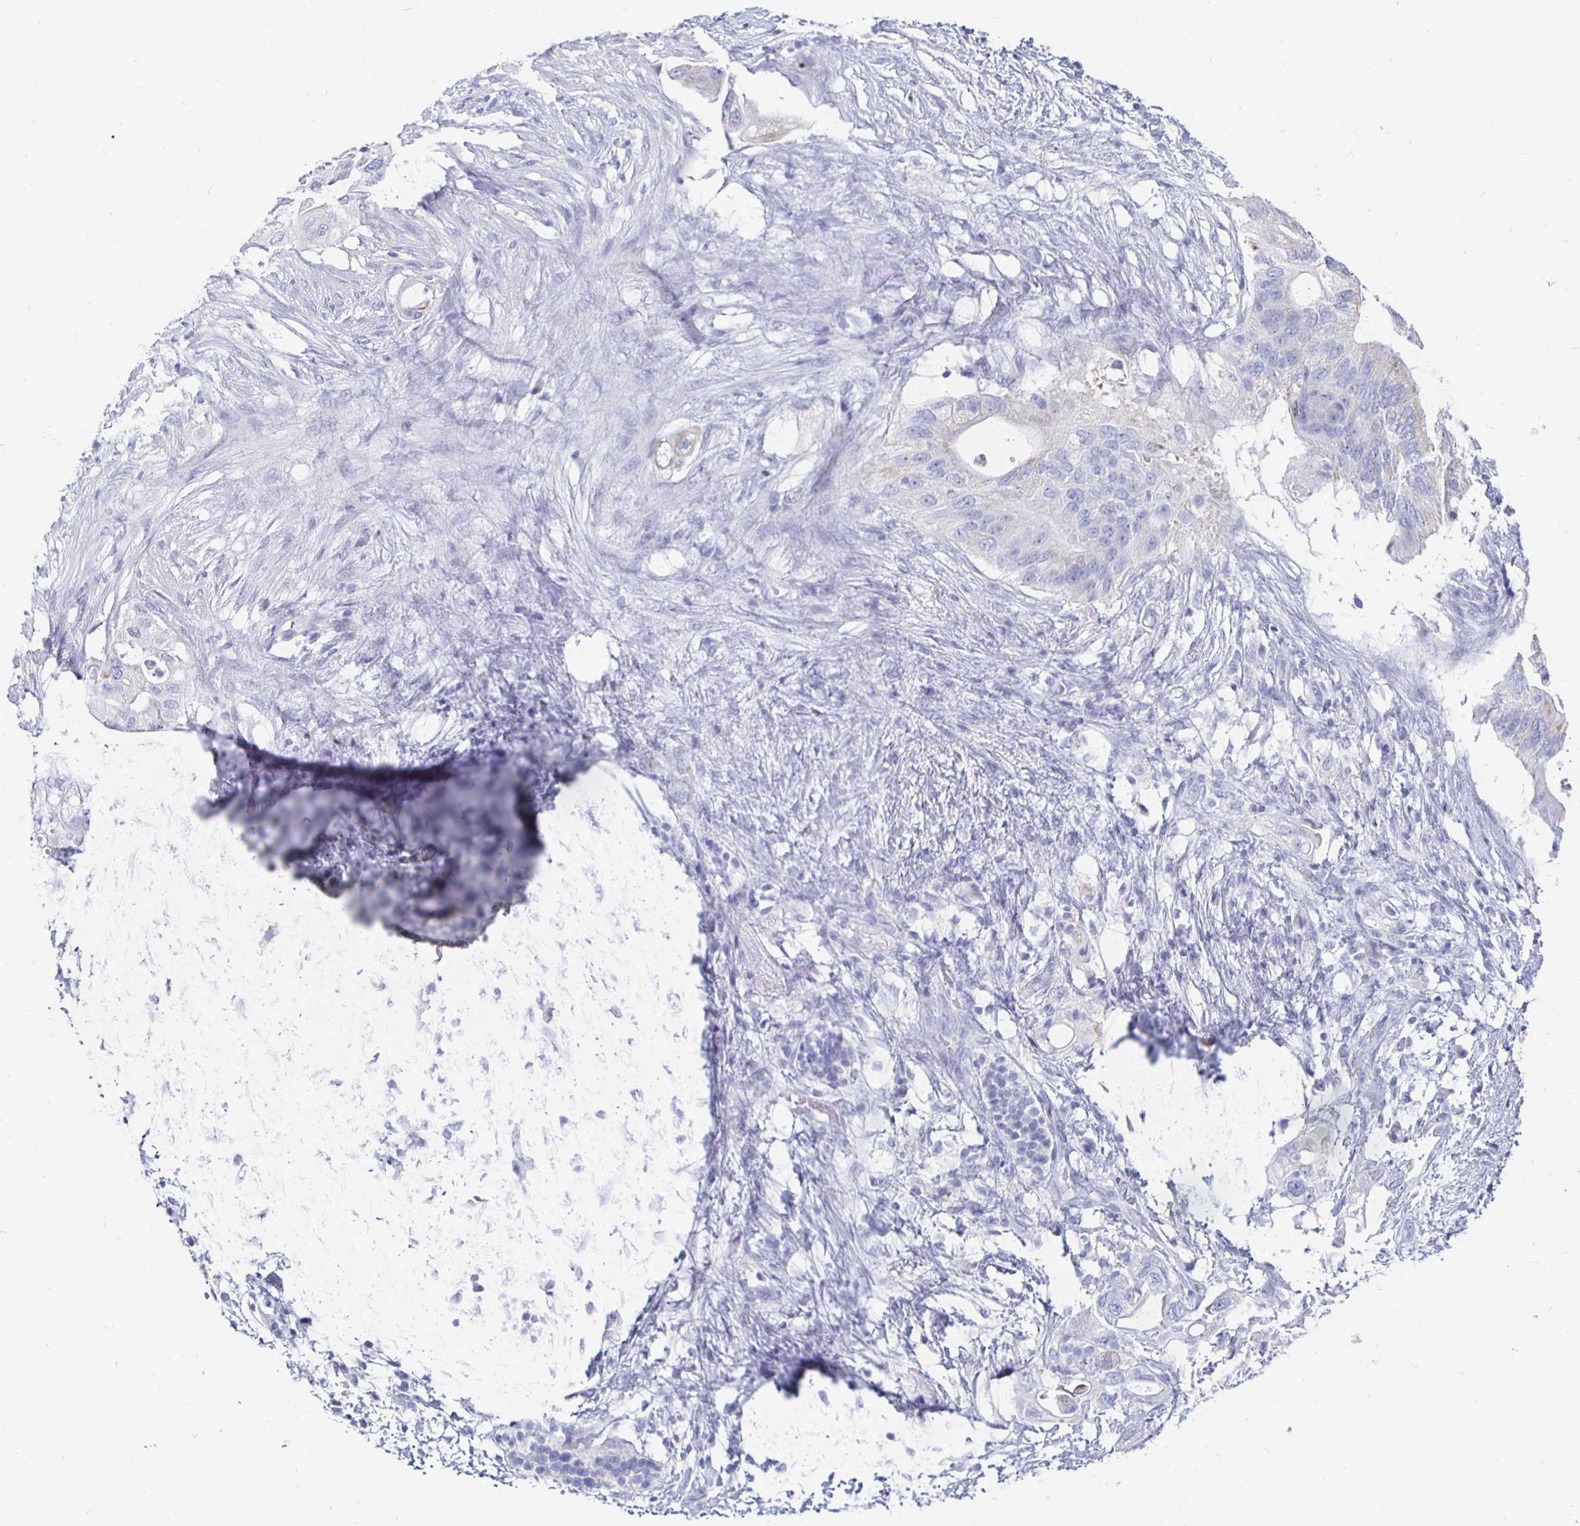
{"staining": {"intensity": "negative", "quantity": "none", "location": "none"}, "tissue": "pancreatic cancer", "cell_type": "Tumor cells", "image_type": "cancer", "snomed": [{"axis": "morphology", "description": "Adenocarcinoma, NOS"}, {"axis": "topography", "description": "Pancreas"}], "caption": "Tumor cells are negative for brown protein staining in pancreatic cancer.", "gene": "CR2", "patient": {"sex": "female", "age": 72}}